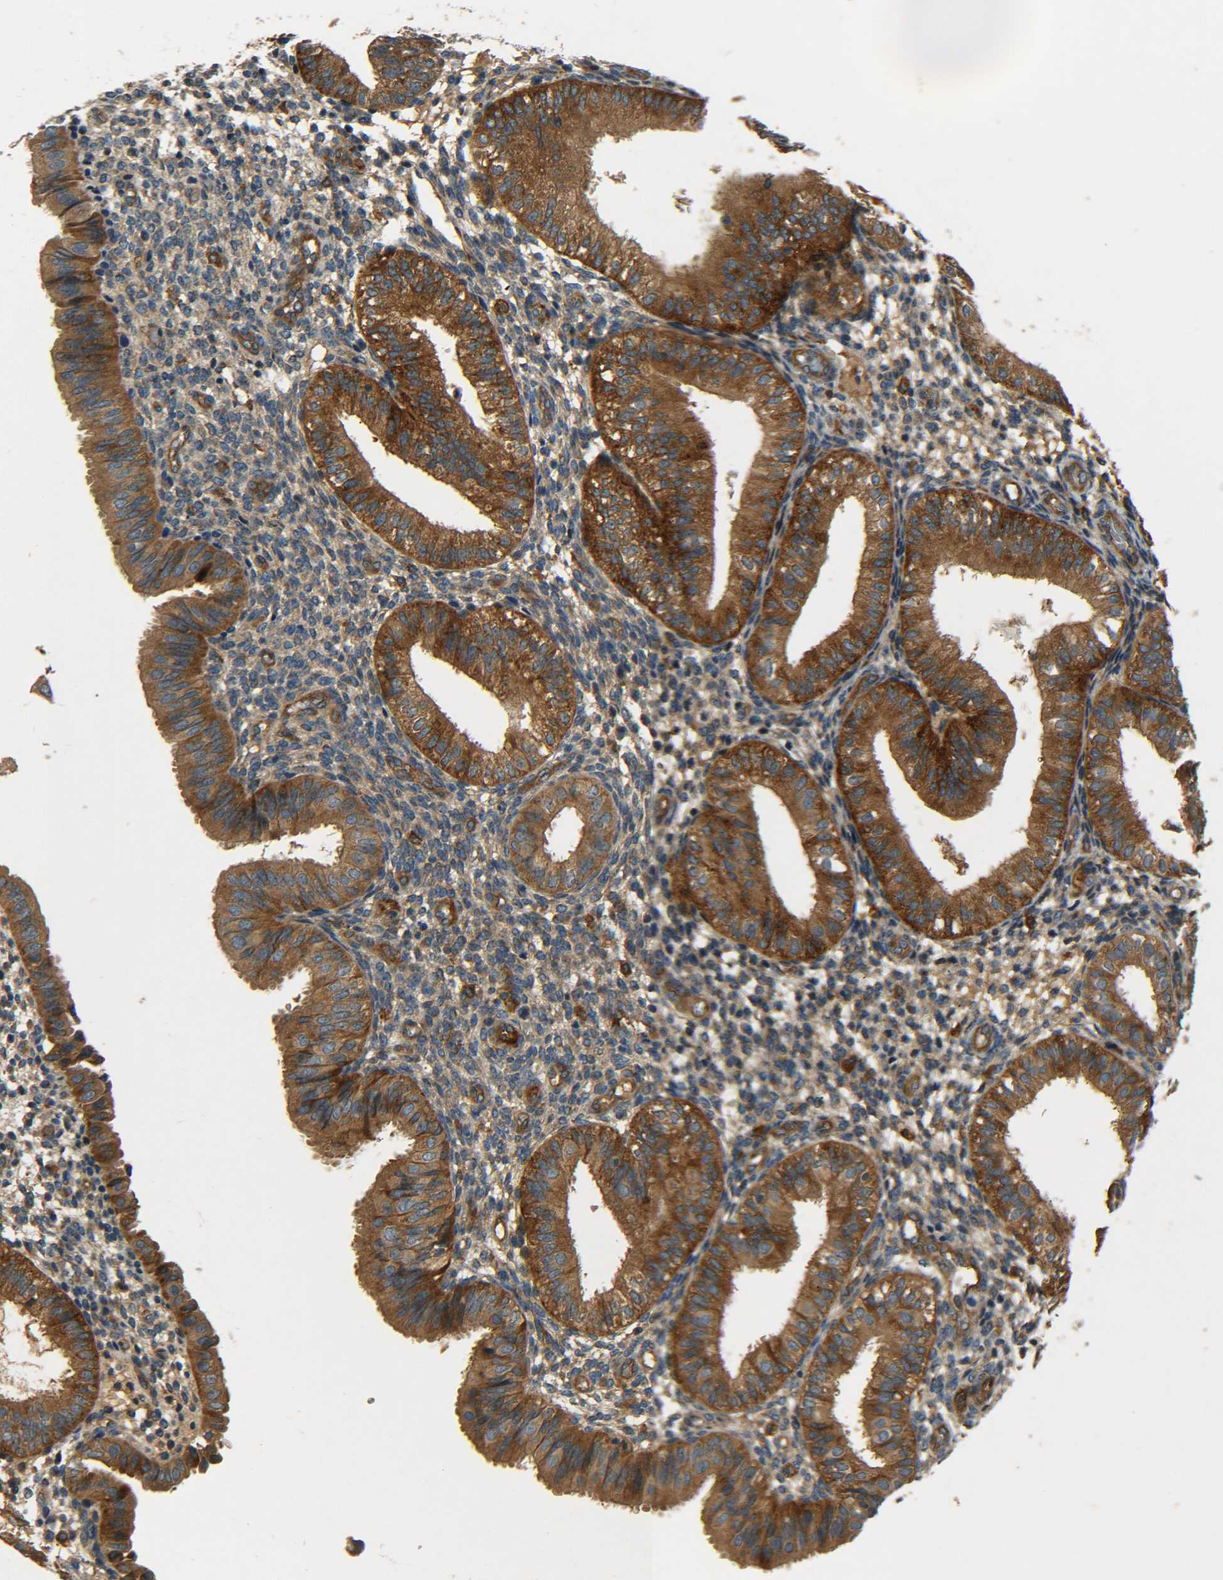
{"staining": {"intensity": "moderate", "quantity": "25%-75%", "location": "cytoplasmic/membranous"}, "tissue": "endometrium", "cell_type": "Cells in endometrial stroma", "image_type": "normal", "snomed": [{"axis": "morphology", "description": "Normal tissue, NOS"}, {"axis": "topography", "description": "Endometrium"}], "caption": "Normal endometrium was stained to show a protein in brown. There is medium levels of moderate cytoplasmic/membranous expression in approximately 25%-75% of cells in endometrial stroma. The protein of interest is stained brown, and the nuclei are stained in blue (DAB IHC with brightfield microscopy, high magnification).", "gene": "LRCH3", "patient": {"sex": "female", "age": 39}}